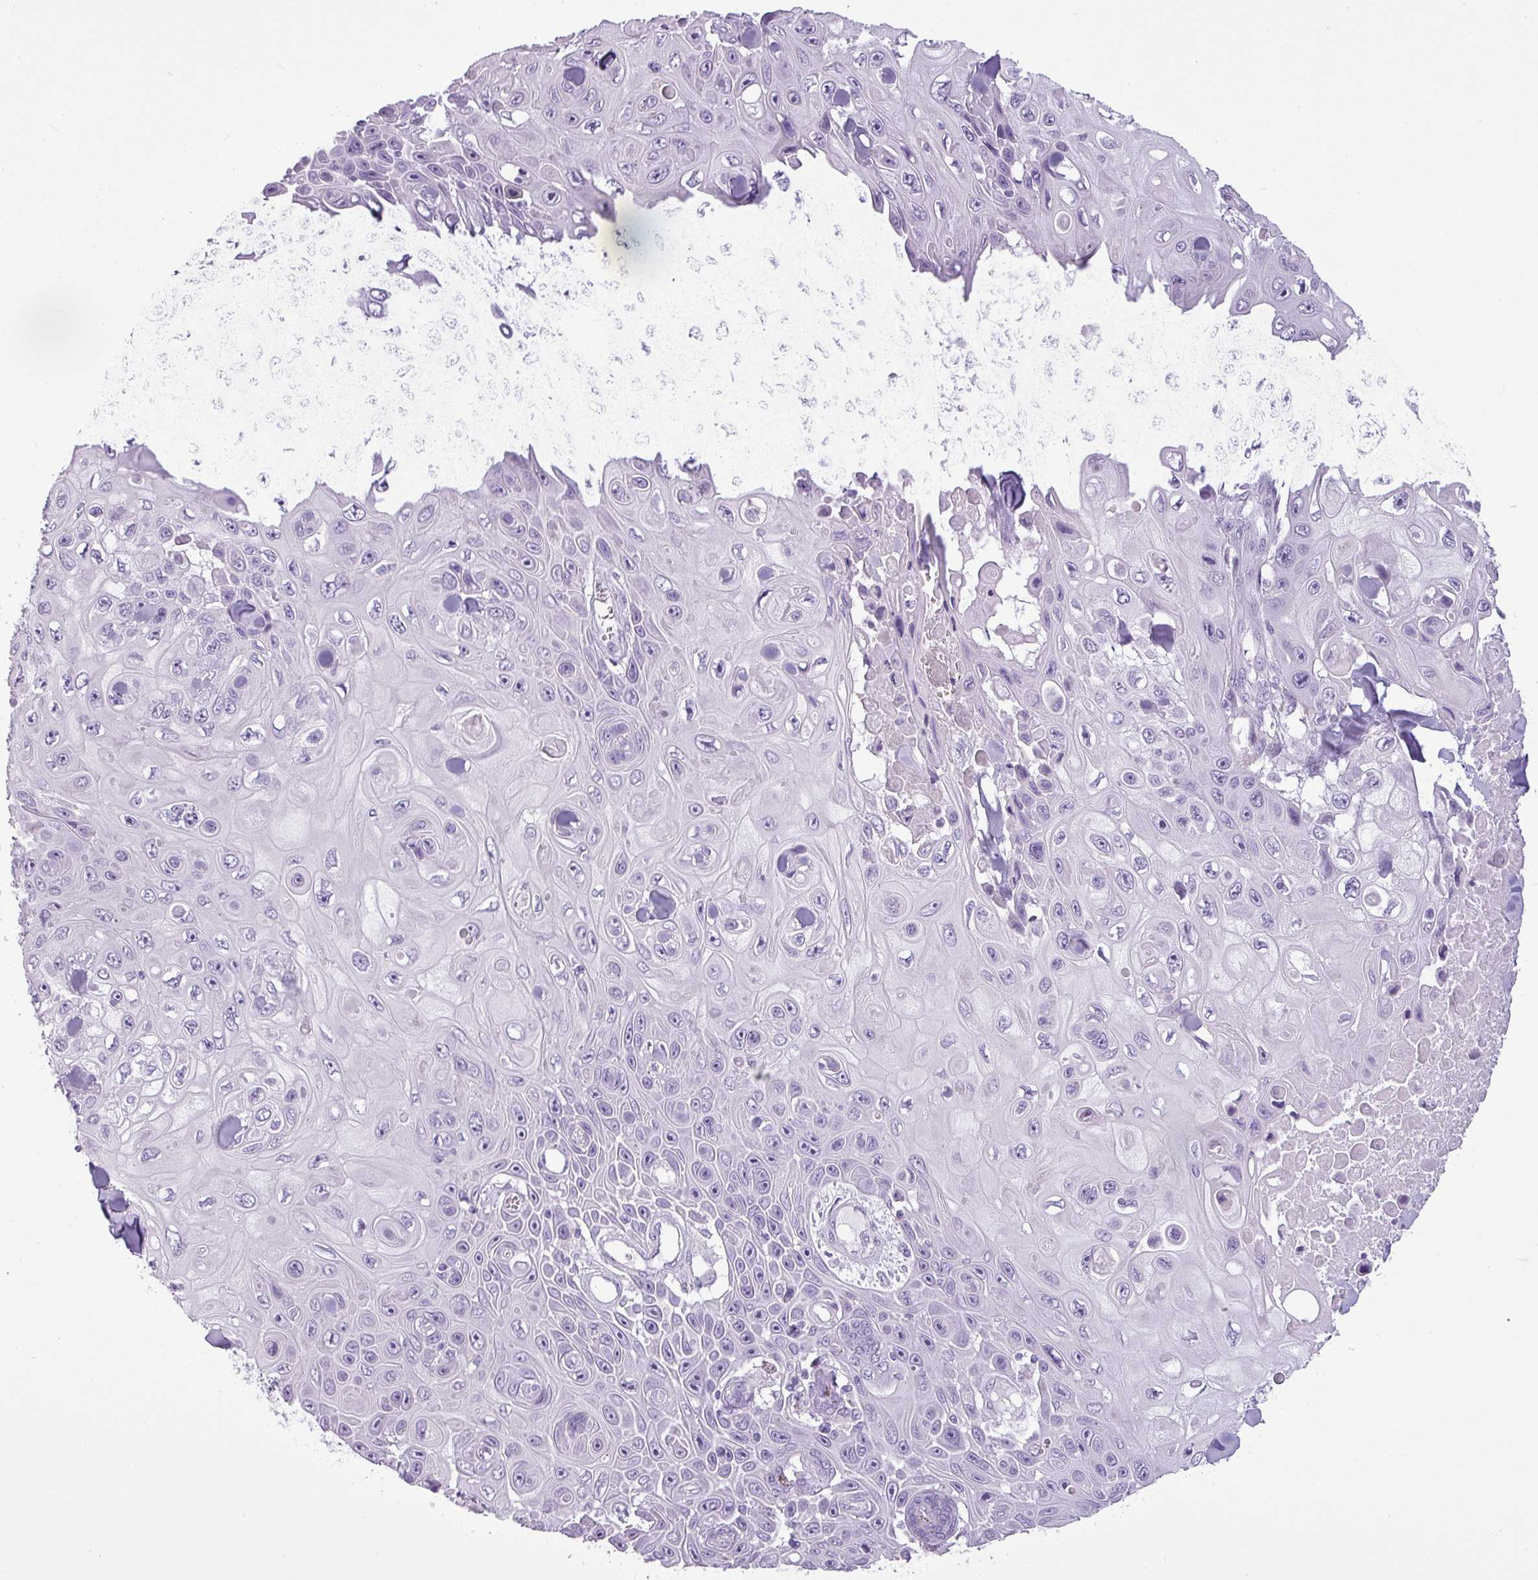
{"staining": {"intensity": "negative", "quantity": "none", "location": "none"}, "tissue": "skin cancer", "cell_type": "Tumor cells", "image_type": "cancer", "snomed": [{"axis": "morphology", "description": "Squamous cell carcinoma, NOS"}, {"axis": "topography", "description": "Skin"}], "caption": "Tumor cells show no significant positivity in skin cancer.", "gene": "CDH16", "patient": {"sex": "male", "age": 82}}